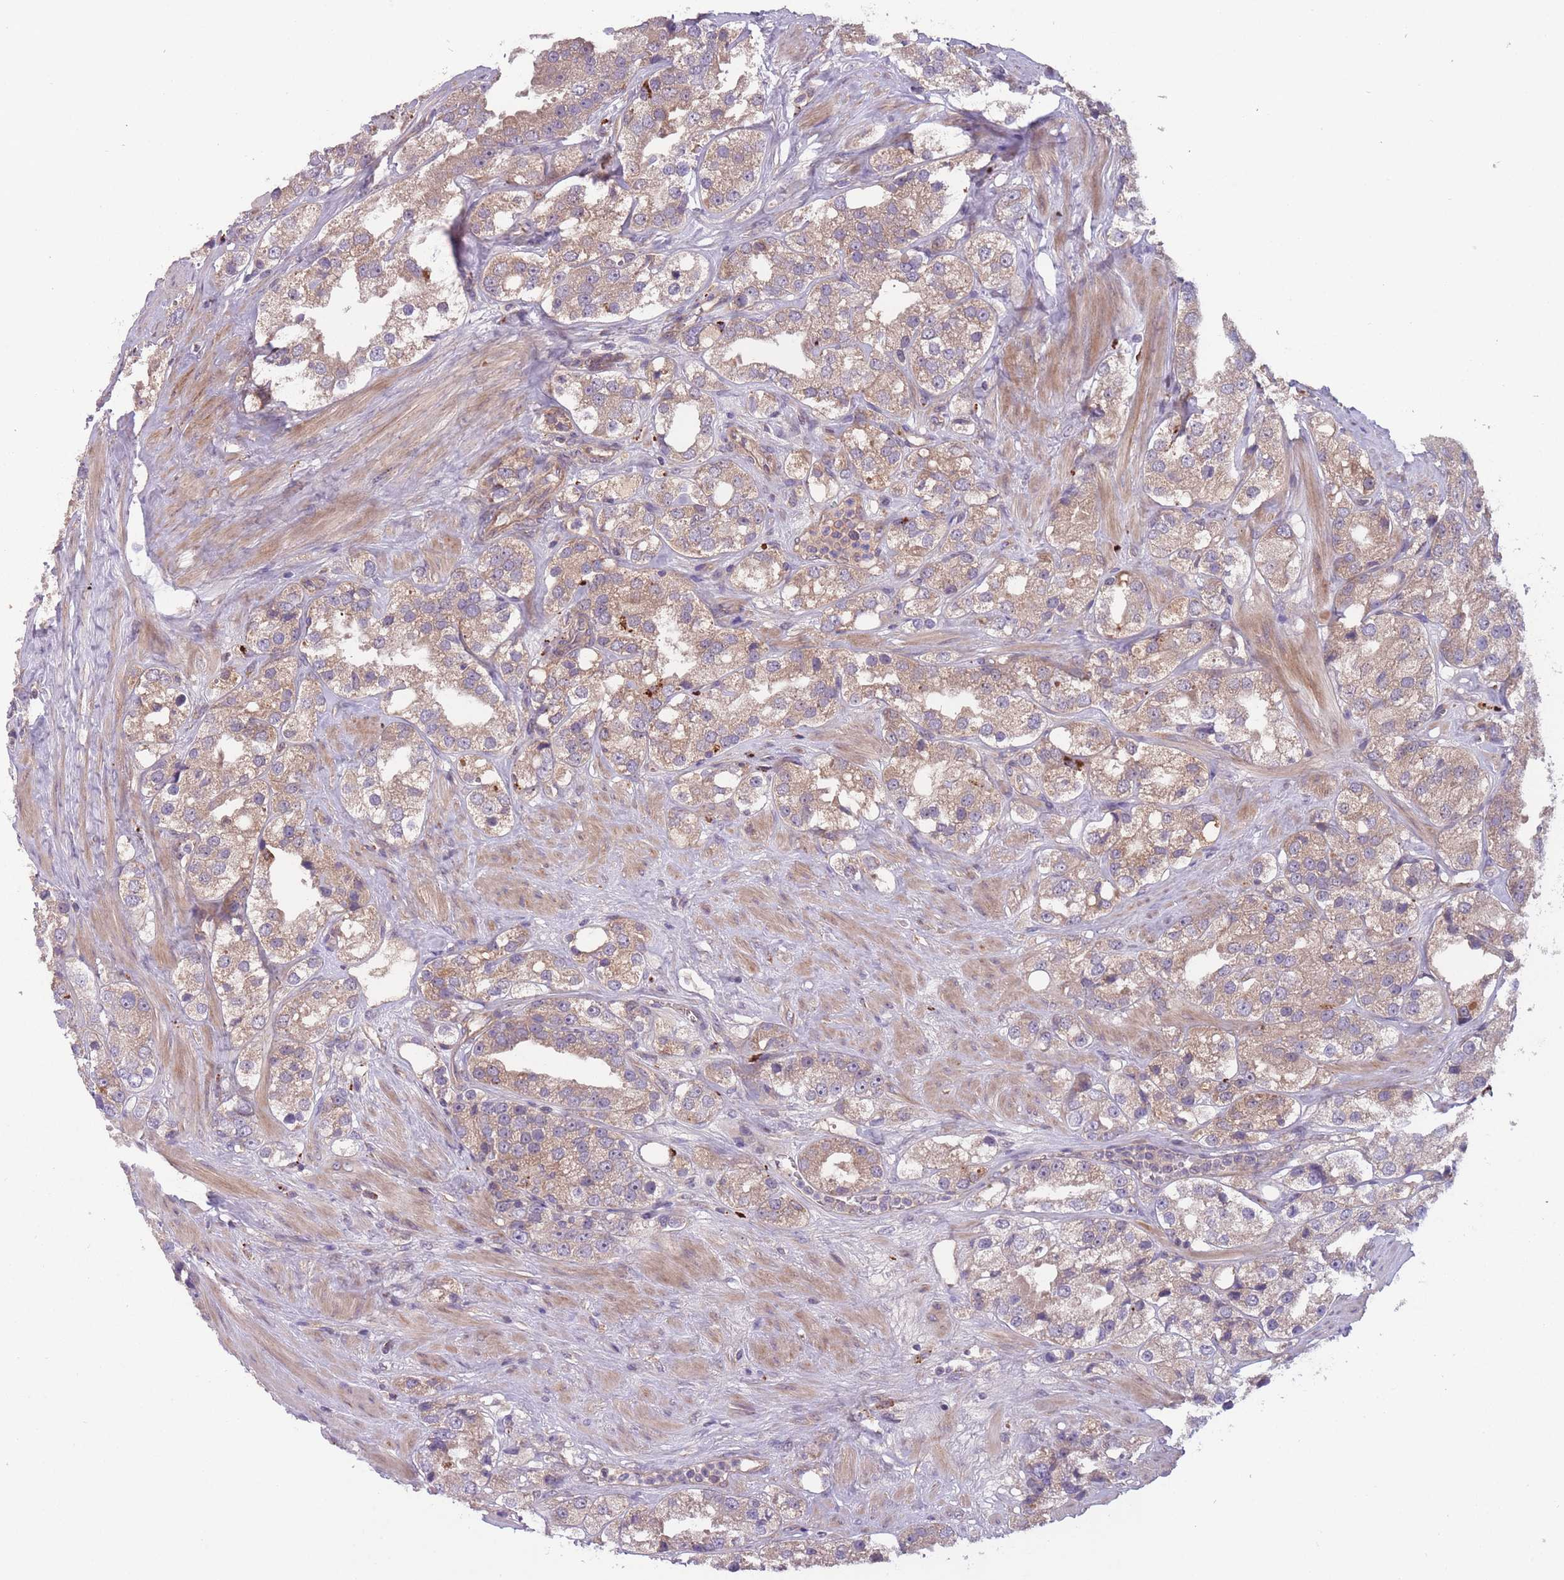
{"staining": {"intensity": "moderate", "quantity": ">75%", "location": "cytoplasmic/membranous"}, "tissue": "prostate cancer", "cell_type": "Tumor cells", "image_type": "cancer", "snomed": [{"axis": "morphology", "description": "Adenocarcinoma, NOS"}, {"axis": "topography", "description": "Prostate"}], "caption": "Immunohistochemical staining of prostate cancer (adenocarcinoma) displays medium levels of moderate cytoplasmic/membranous expression in approximately >75% of tumor cells.", "gene": "ITPKC", "patient": {"sex": "male", "age": 79}}